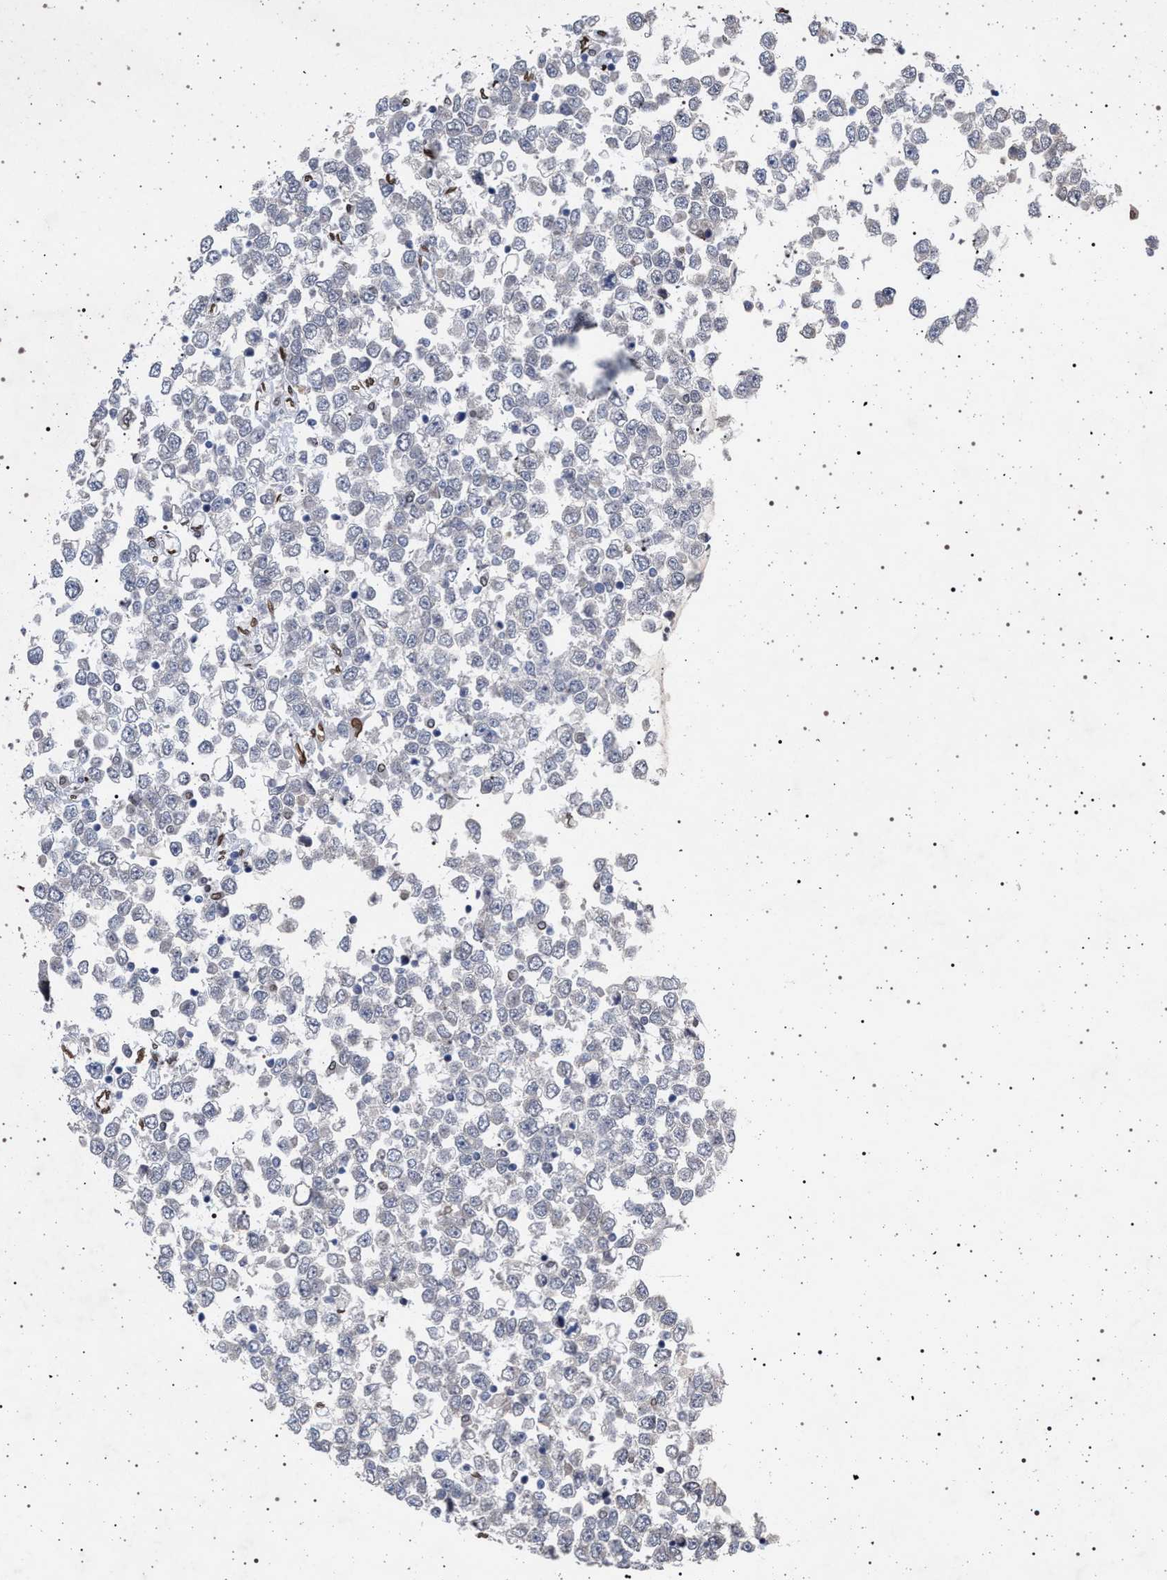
{"staining": {"intensity": "negative", "quantity": "none", "location": "none"}, "tissue": "testis cancer", "cell_type": "Tumor cells", "image_type": "cancer", "snomed": [{"axis": "morphology", "description": "Seminoma, NOS"}, {"axis": "topography", "description": "Testis"}], "caption": "High magnification brightfield microscopy of testis cancer stained with DAB (brown) and counterstained with hematoxylin (blue): tumor cells show no significant expression.", "gene": "ING2", "patient": {"sex": "male", "age": 65}}